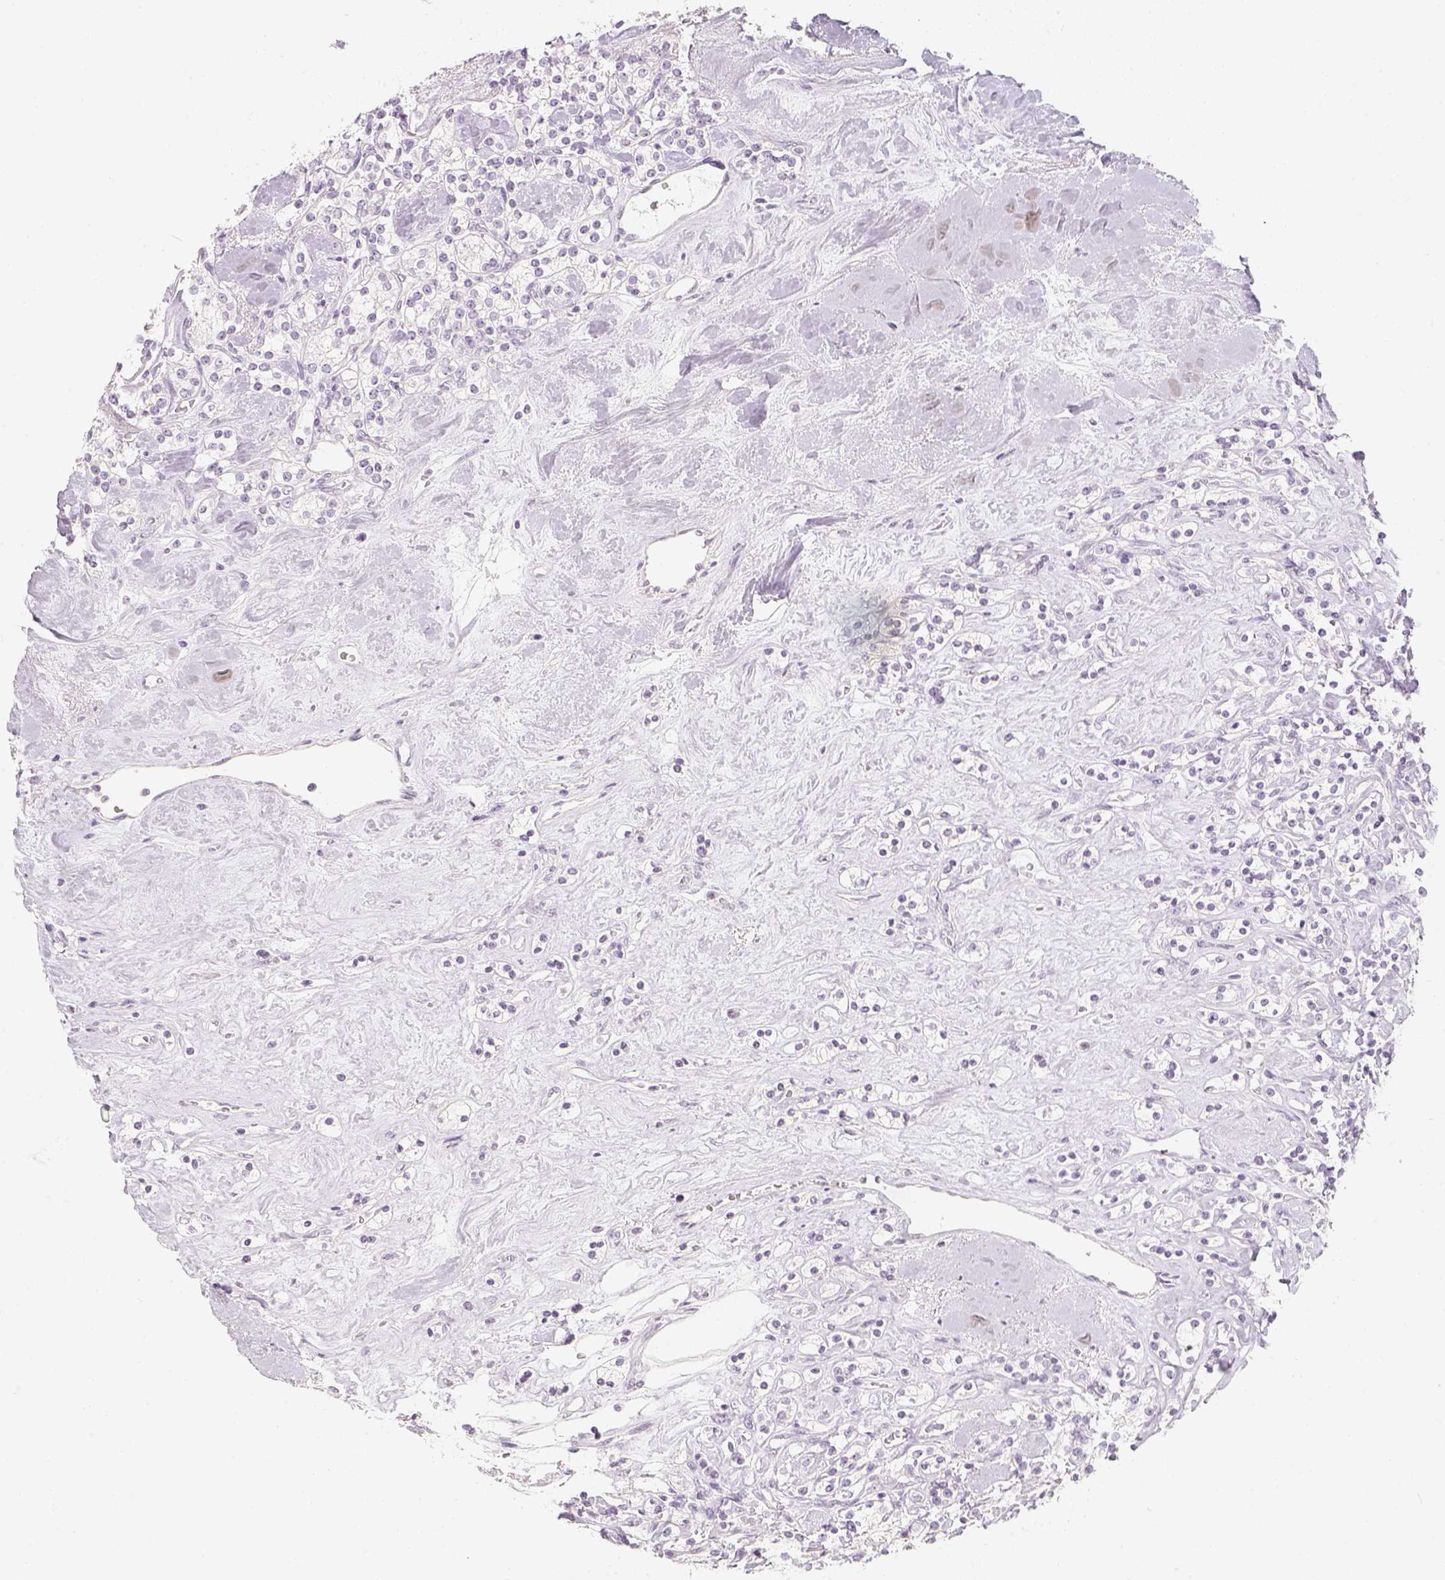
{"staining": {"intensity": "negative", "quantity": "none", "location": "none"}, "tissue": "renal cancer", "cell_type": "Tumor cells", "image_type": "cancer", "snomed": [{"axis": "morphology", "description": "Adenocarcinoma, NOS"}, {"axis": "topography", "description": "Kidney"}], "caption": "Immunohistochemistry histopathology image of neoplastic tissue: human renal cancer (adenocarcinoma) stained with DAB (3,3'-diaminobenzidine) reveals no significant protein expression in tumor cells. (Brightfield microscopy of DAB (3,3'-diaminobenzidine) immunohistochemistry at high magnification).", "gene": "SLC18A1", "patient": {"sex": "male", "age": 77}}